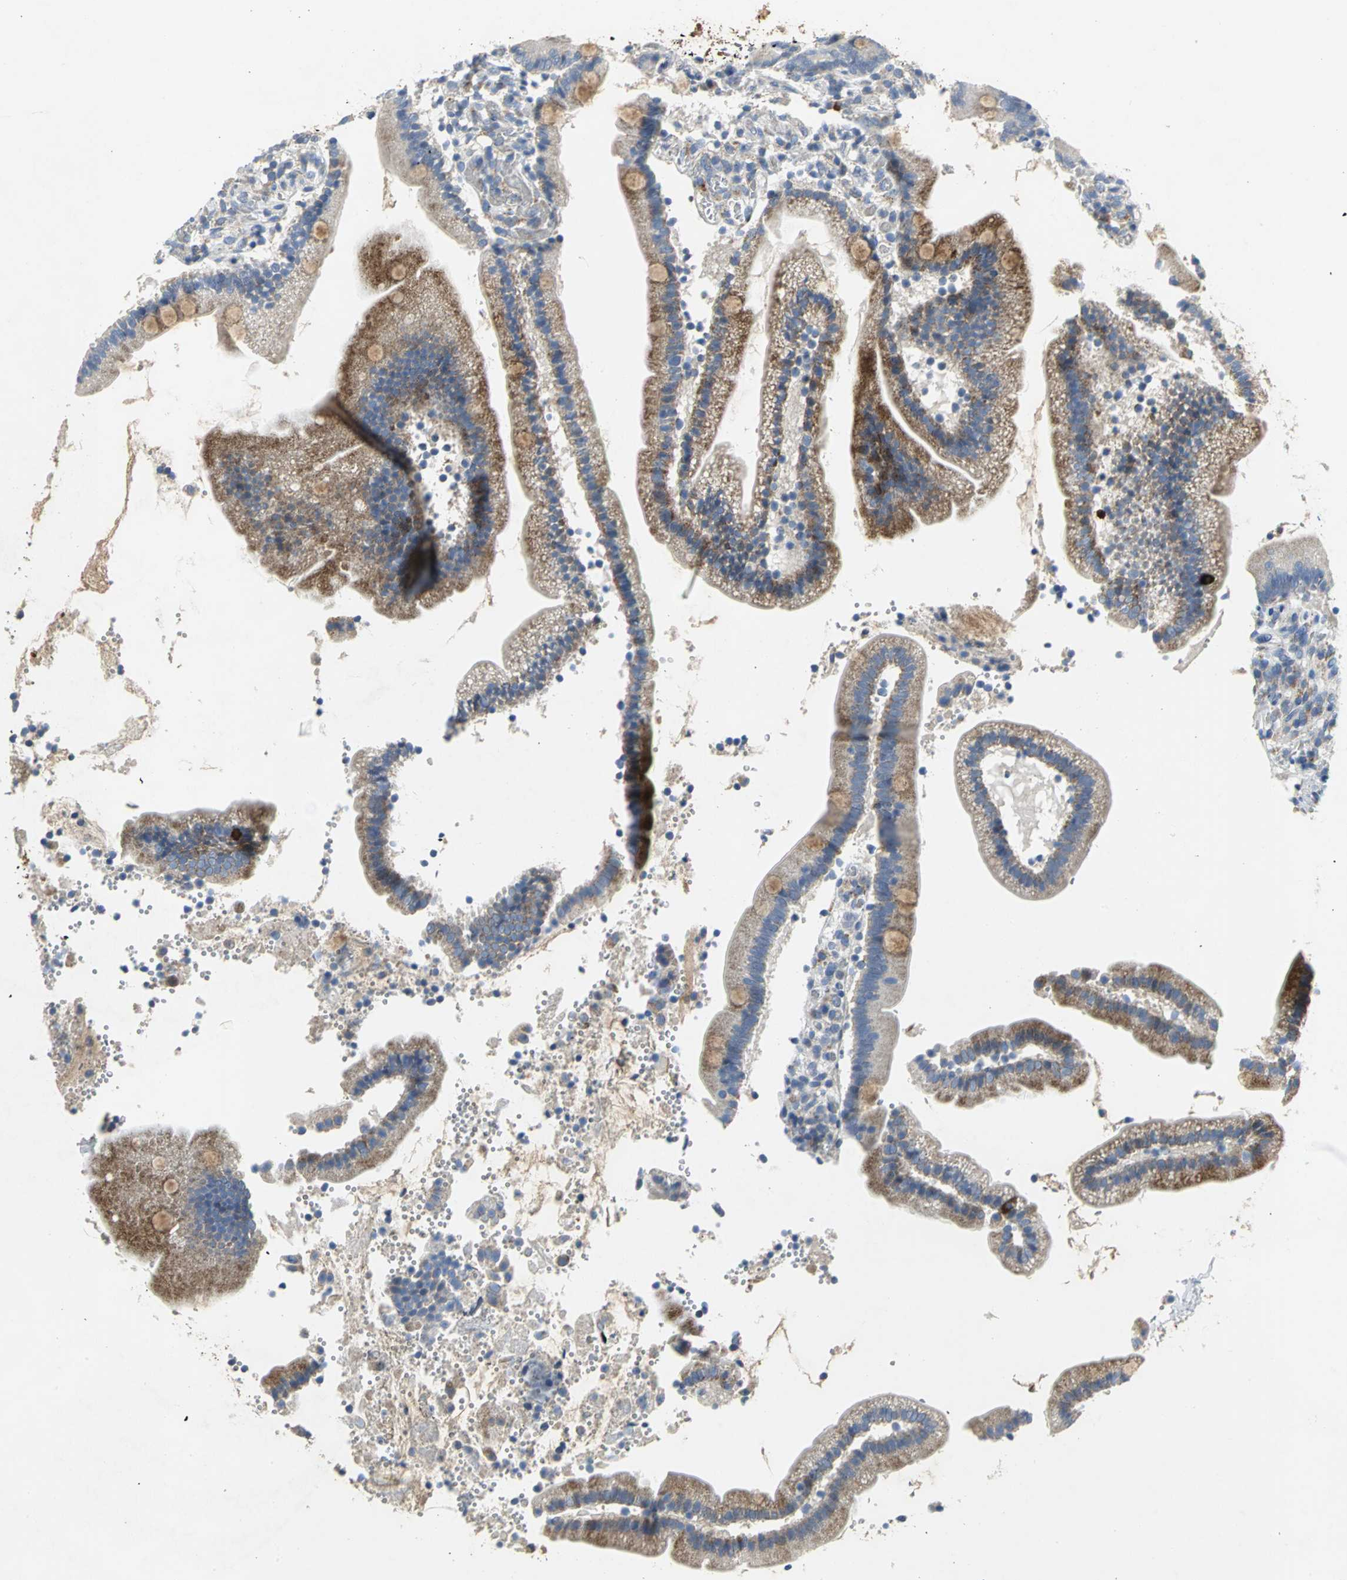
{"staining": {"intensity": "moderate", "quantity": ">75%", "location": "cytoplasmic/membranous"}, "tissue": "duodenum", "cell_type": "Glandular cells", "image_type": "normal", "snomed": [{"axis": "morphology", "description": "Normal tissue, NOS"}, {"axis": "topography", "description": "Duodenum"}], "caption": "An immunohistochemistry (IHC) histopathology image of benign tissue is shown. Protein staining in brown labels moderate cytoplasmic/membranous positivity in duodenum within glandular cells.", "gene": "SPPL2B", "patient": {"sex": "male", "age": 66}}